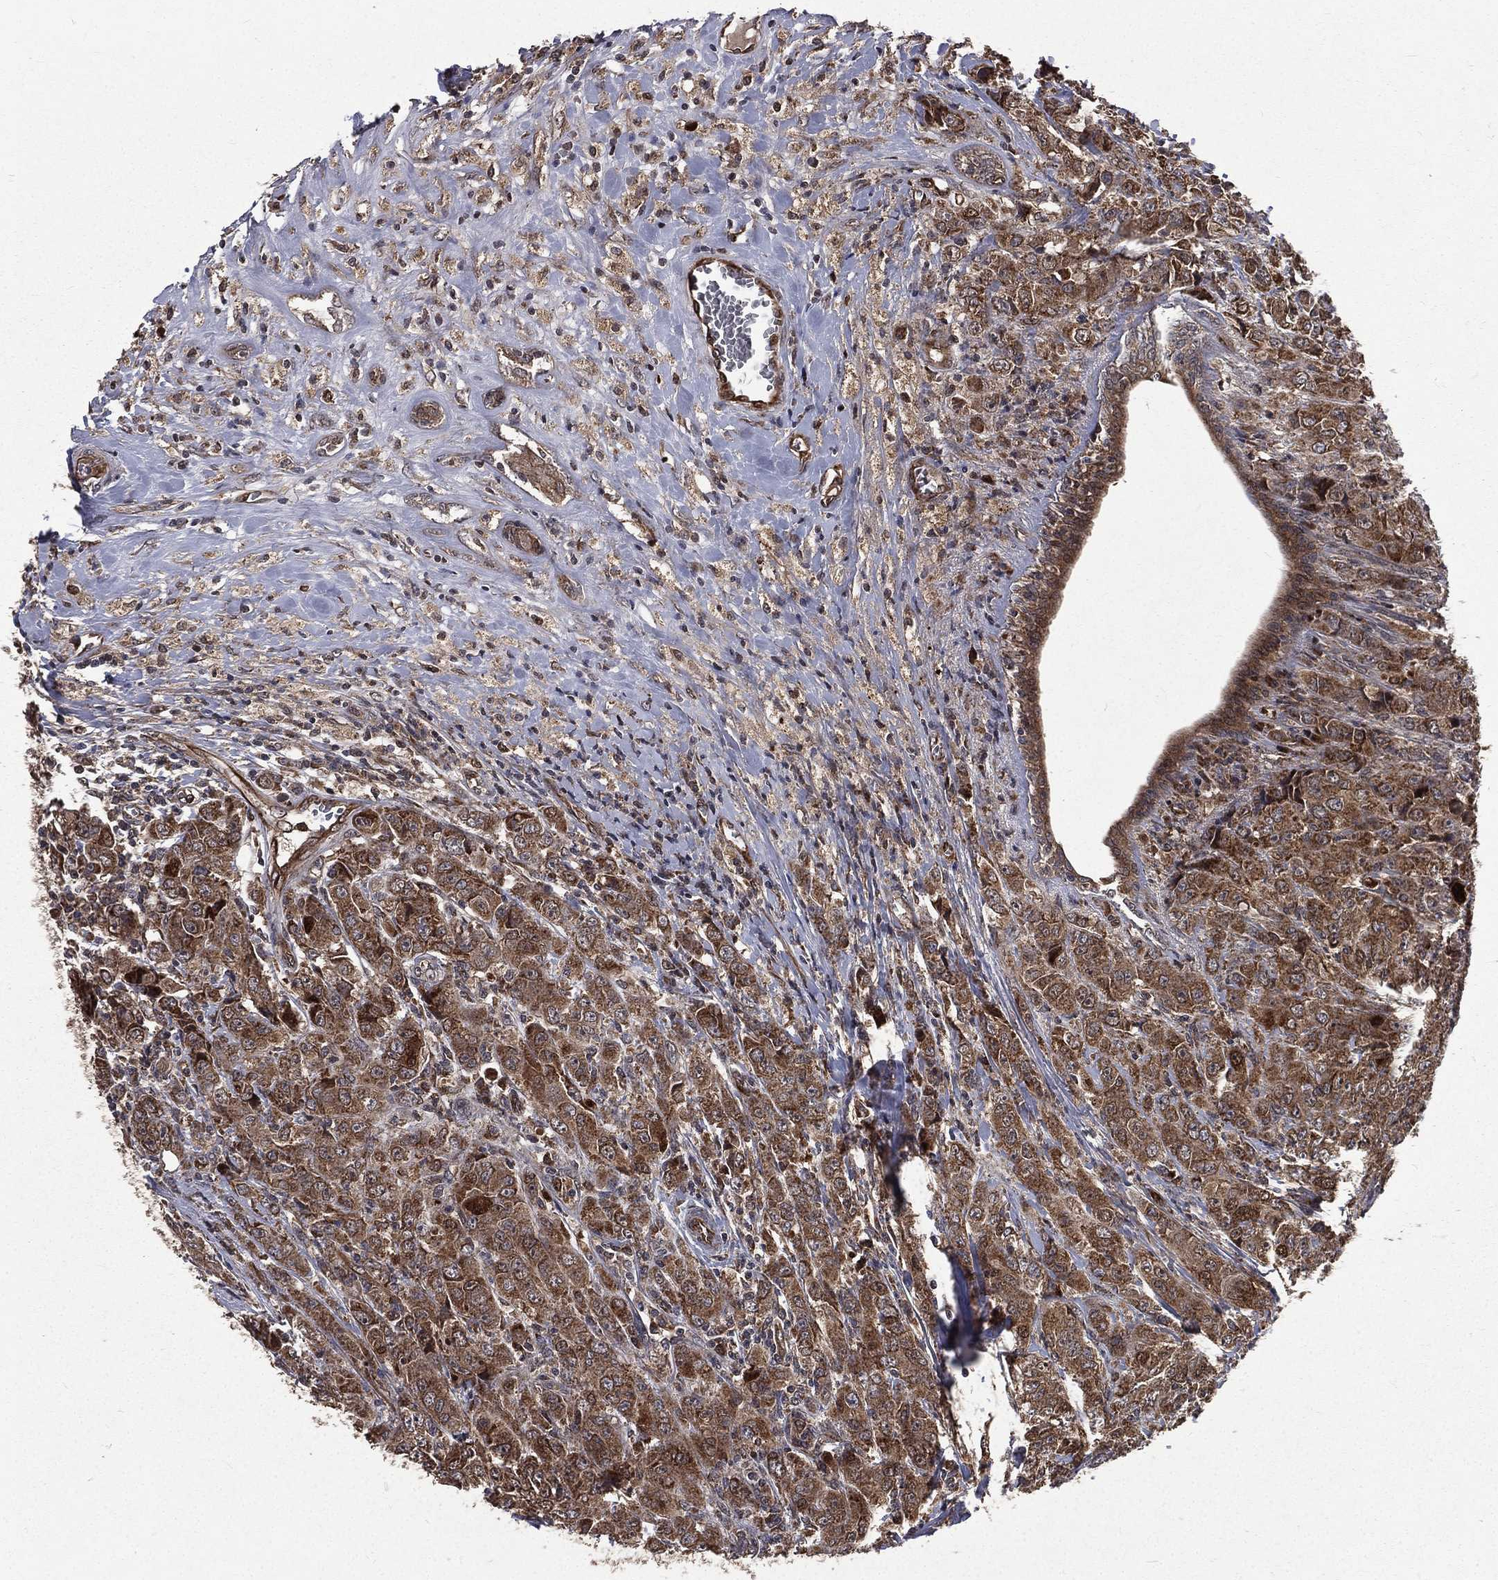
{"staining": {"intensity": "moderate", "quantity": ">75%", "location": "cytoplasmic/membranous"}, "tissue": "breast cancer", "cell_type": "Tumor cells", "image_type": "cancer", "snomed": [{"axis": "morphology", "description": "Duct carcinoma"}, {"axis": "topography", "description": "Breast"}], "caption": "IHC staining of breast cancer, which exhibits medium levels of moderate cytoplasmic/membranous positivity in approximately >75% of tumor cells indicating moderate cytoplasmic/membranous protein expression. The staining was performed using DAB (brown) for protein detection and nuclei were counterstained in hematoxylin (blue).", "gene": "LENG8", "patient": {"sex": "female", "age": 43}}